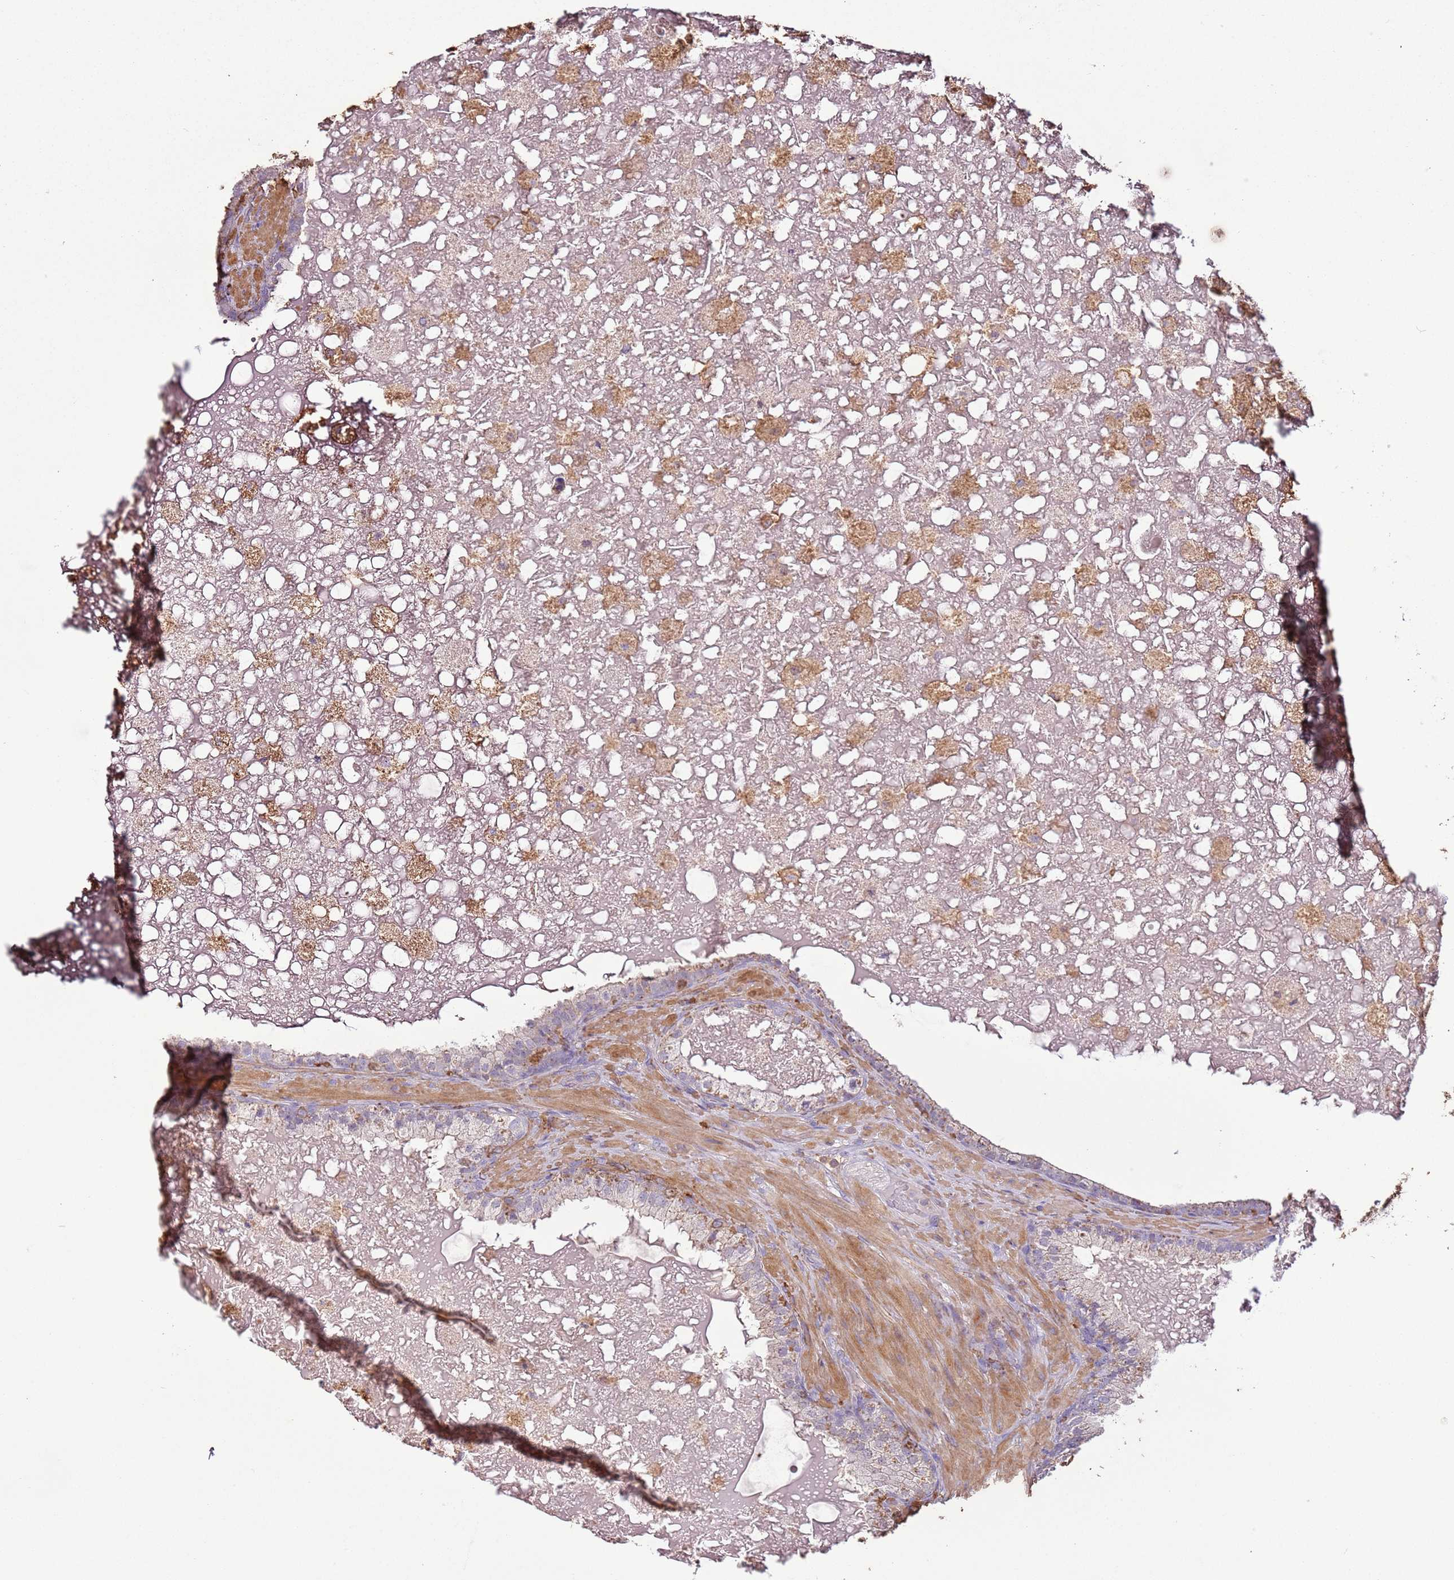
{"staining": {"intensity": "weak", "quantity": "25%-75%", "location": "cytoplasmic/membranous"}, "tissue": "prostate cancer", "cell_type": "Tumor cells", "image_type": "cancer", "snomed": [{"axis": "morphology", "description": "Adenocarcinoma, High grade"}, {"axis": "topography", "description": "Prostate"}], "caption": "About 25%-75% of tumor cells in human prostate cancer (high-grade adenocarcinoma) exhibit weak cytoplasmic/membranous protein staining as visualized by brown immunohistochemical staining.", "gene": "ARL10", "patient": {"sex": "male", "age": 55}}